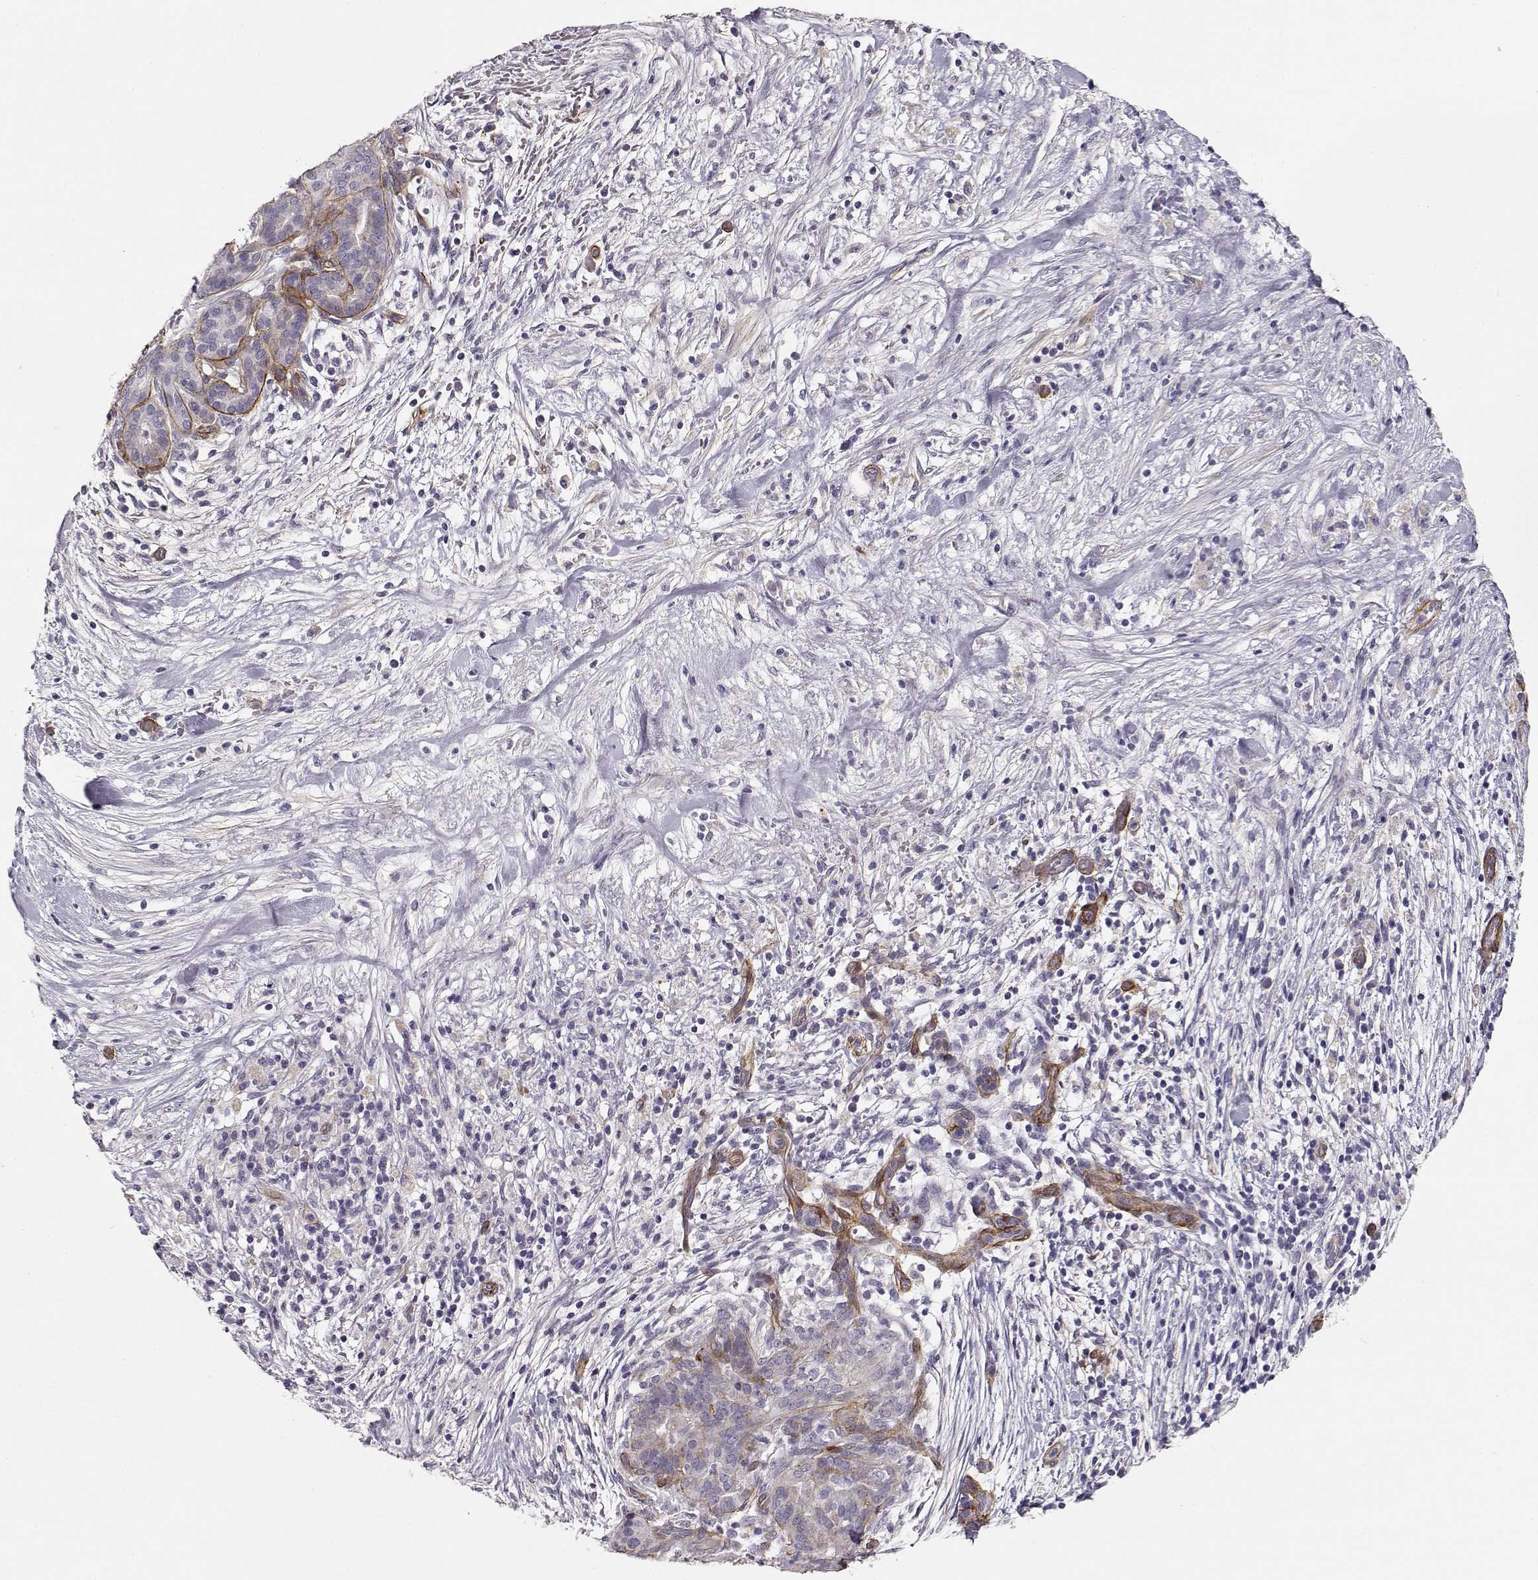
{"staining": {"intensity": "negative", "quantity": "none", "location": "none"}, "tissue": "pancreatic cancer", "cell_type": "Tumor cells", "image_type": "cancer", "snomed": [{"axis": "morphology", "description": "Adenocarcinoma, NOS"}, {"axis": "topography", "description": "Pancreas"}], "caption": "A micrograph of pancreatic cancer (adenocarcinoma) stained for a protein shows no brown staining in tumor cells.", "gene": "LAMC1", "patient": {"sex": "male", "age": 44}}